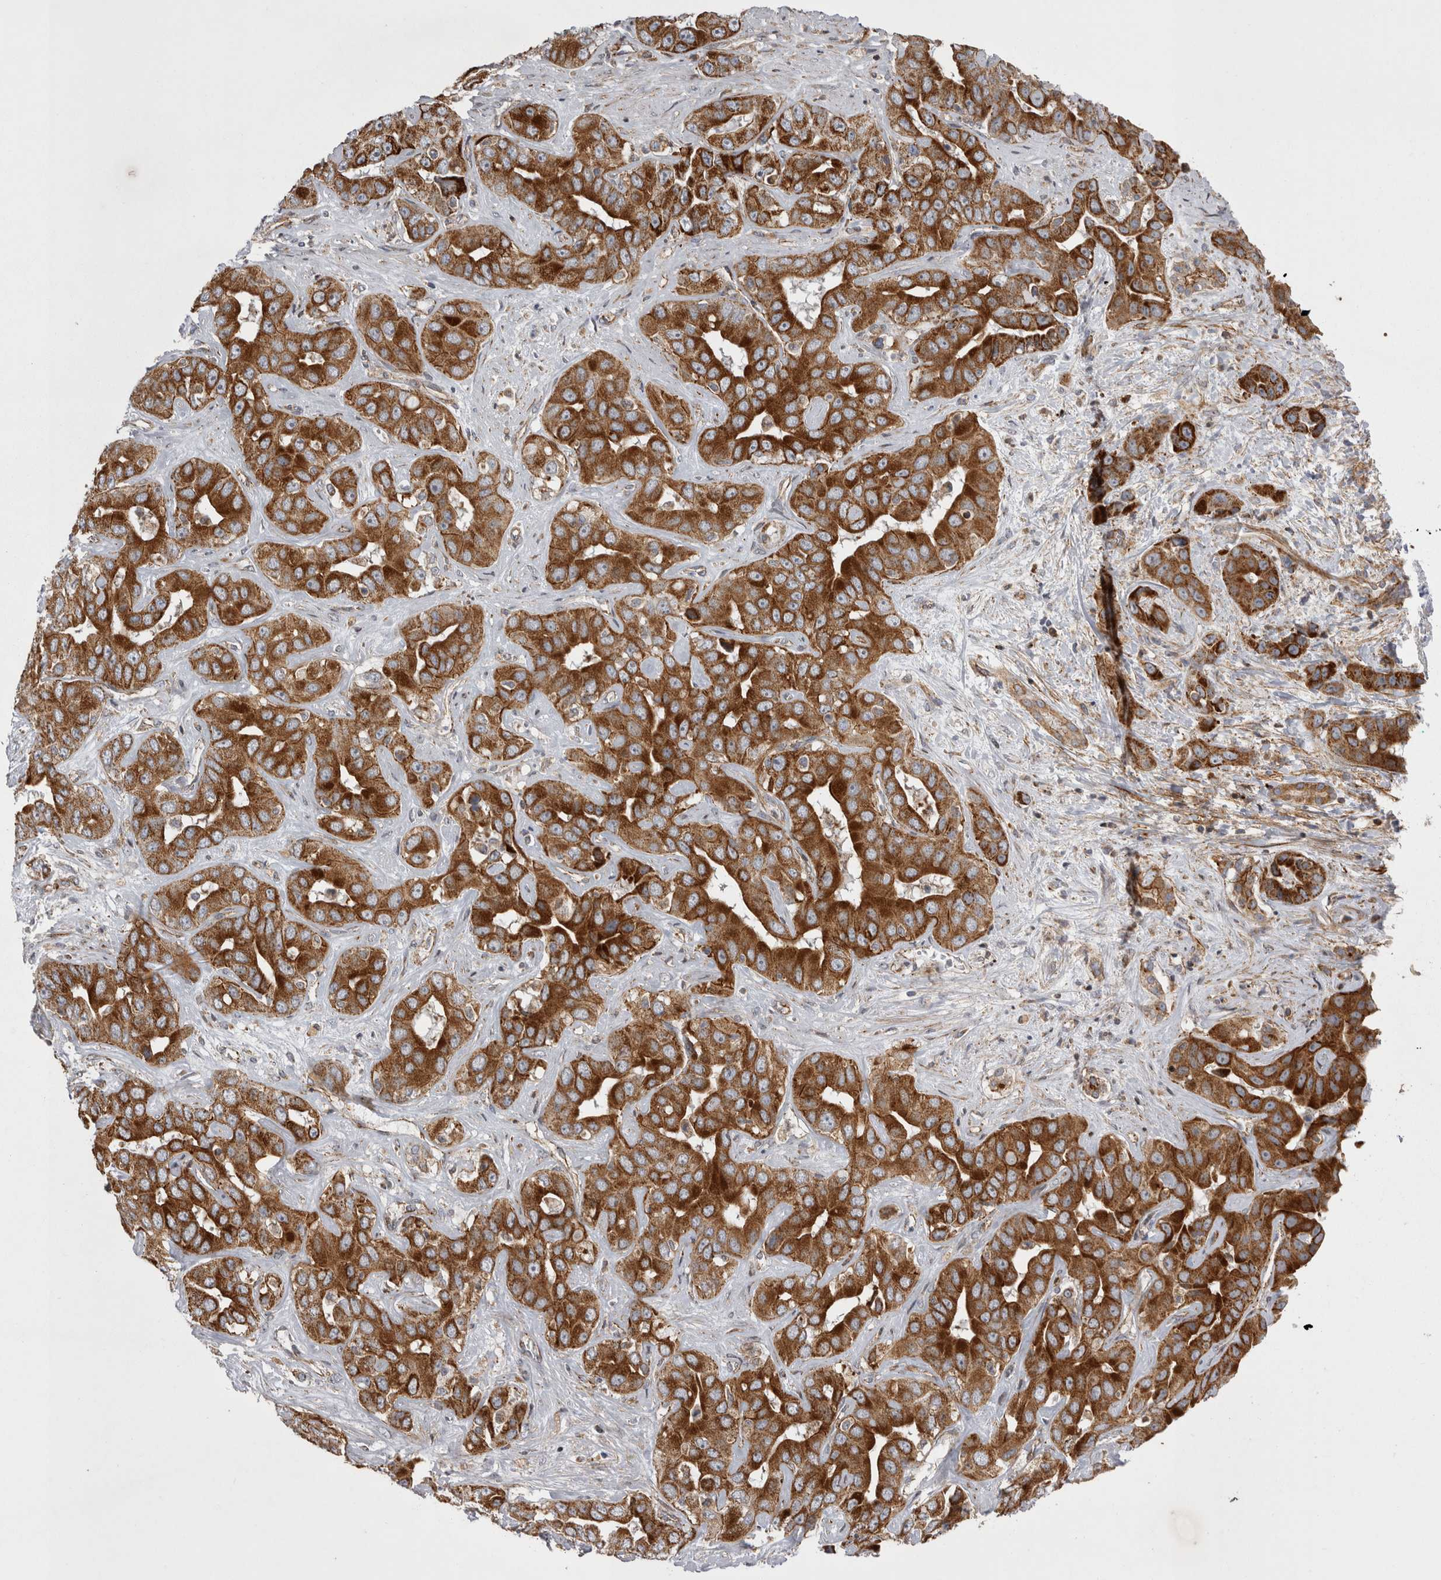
{"staining": {"intensity": "strong", "quantity": ">75%", "location": "cytoplasmic/membranous"}, "tissue": "liver cancer", "cell_type": "Tumor cells", "image_type": "cancer", "snomed": [{"axis": "morphology", "description": "Cholangiocarcinoma"}, {"axis": "topography", "description": "Liver"}], "caption": "Immunohistochemistry staining of liver cancer, which demonstrates high levels of strong cytoplasmic/membranous staining in about >75% of tumor cells indicating strong cytoplasmic/membranous protein expression. The staining was performed using DAB (brown) for protein detection and nuclei were counterstained in hematoxylin (blue).", "gene": "TSPOAP1", "patient": {"sex": "female", "age": 52}}